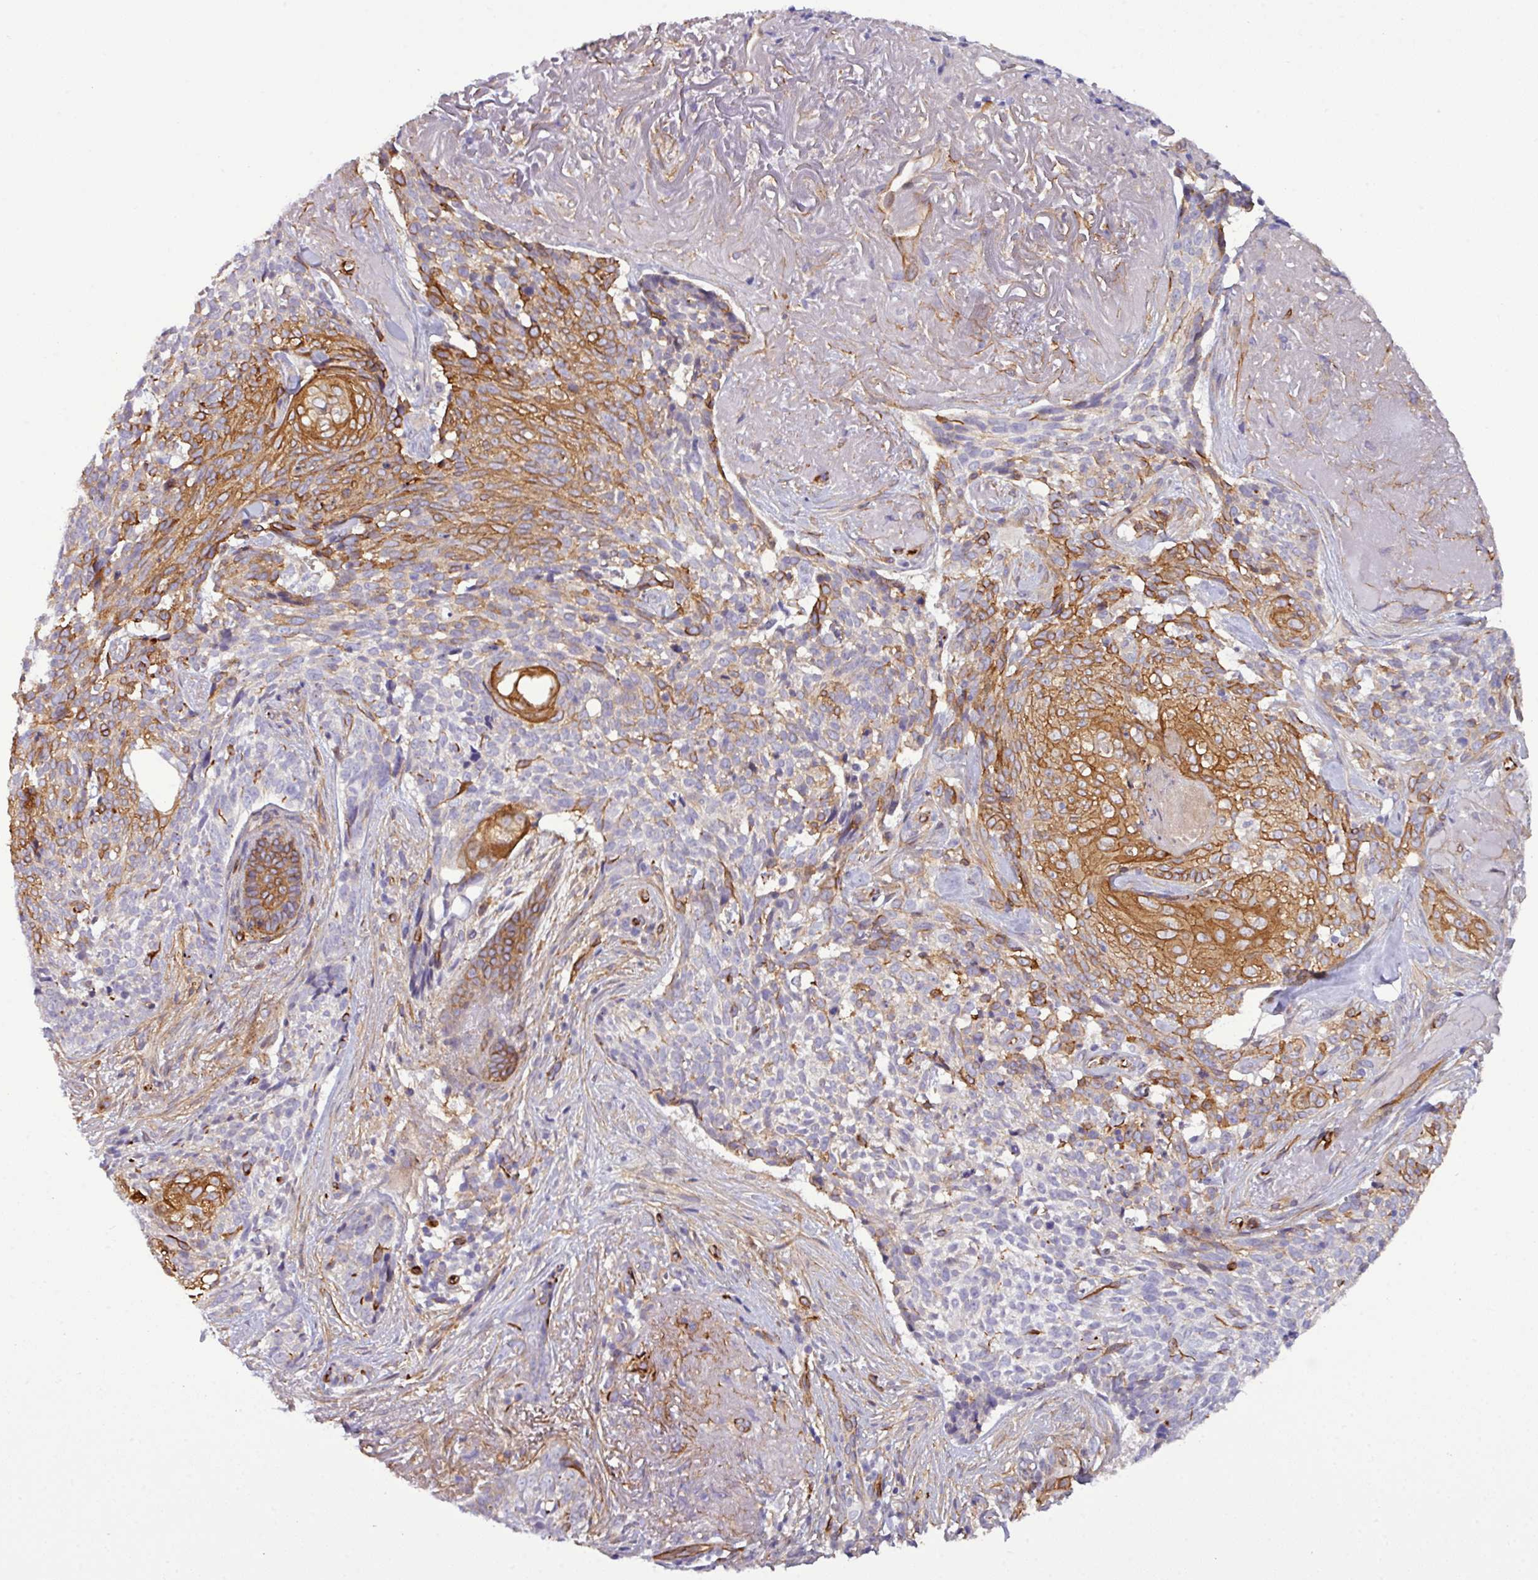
{"staining": {"intensity": "moderate", "quantity": "25%-75%", "location": "cytoplasmic/membranous"}, "tissue": "skin cancer", "cell_type": "Tumor cells", "image_type": "cancer", "snomed": [{"axis": "morphology", "description": "Basal cell carcinoma"}, {"axis": "topography", "description": "Skin"}, {"axis": "topography", "description": "Skin of face"}], "caption": "The immunohistochemical stain shows moderate cytoplasmic/membranous expression in tumor cells of skin basal cell carcinoma tissue.", "gene": "PARD6A", "patient": {"sex": "female", "age": 95}}